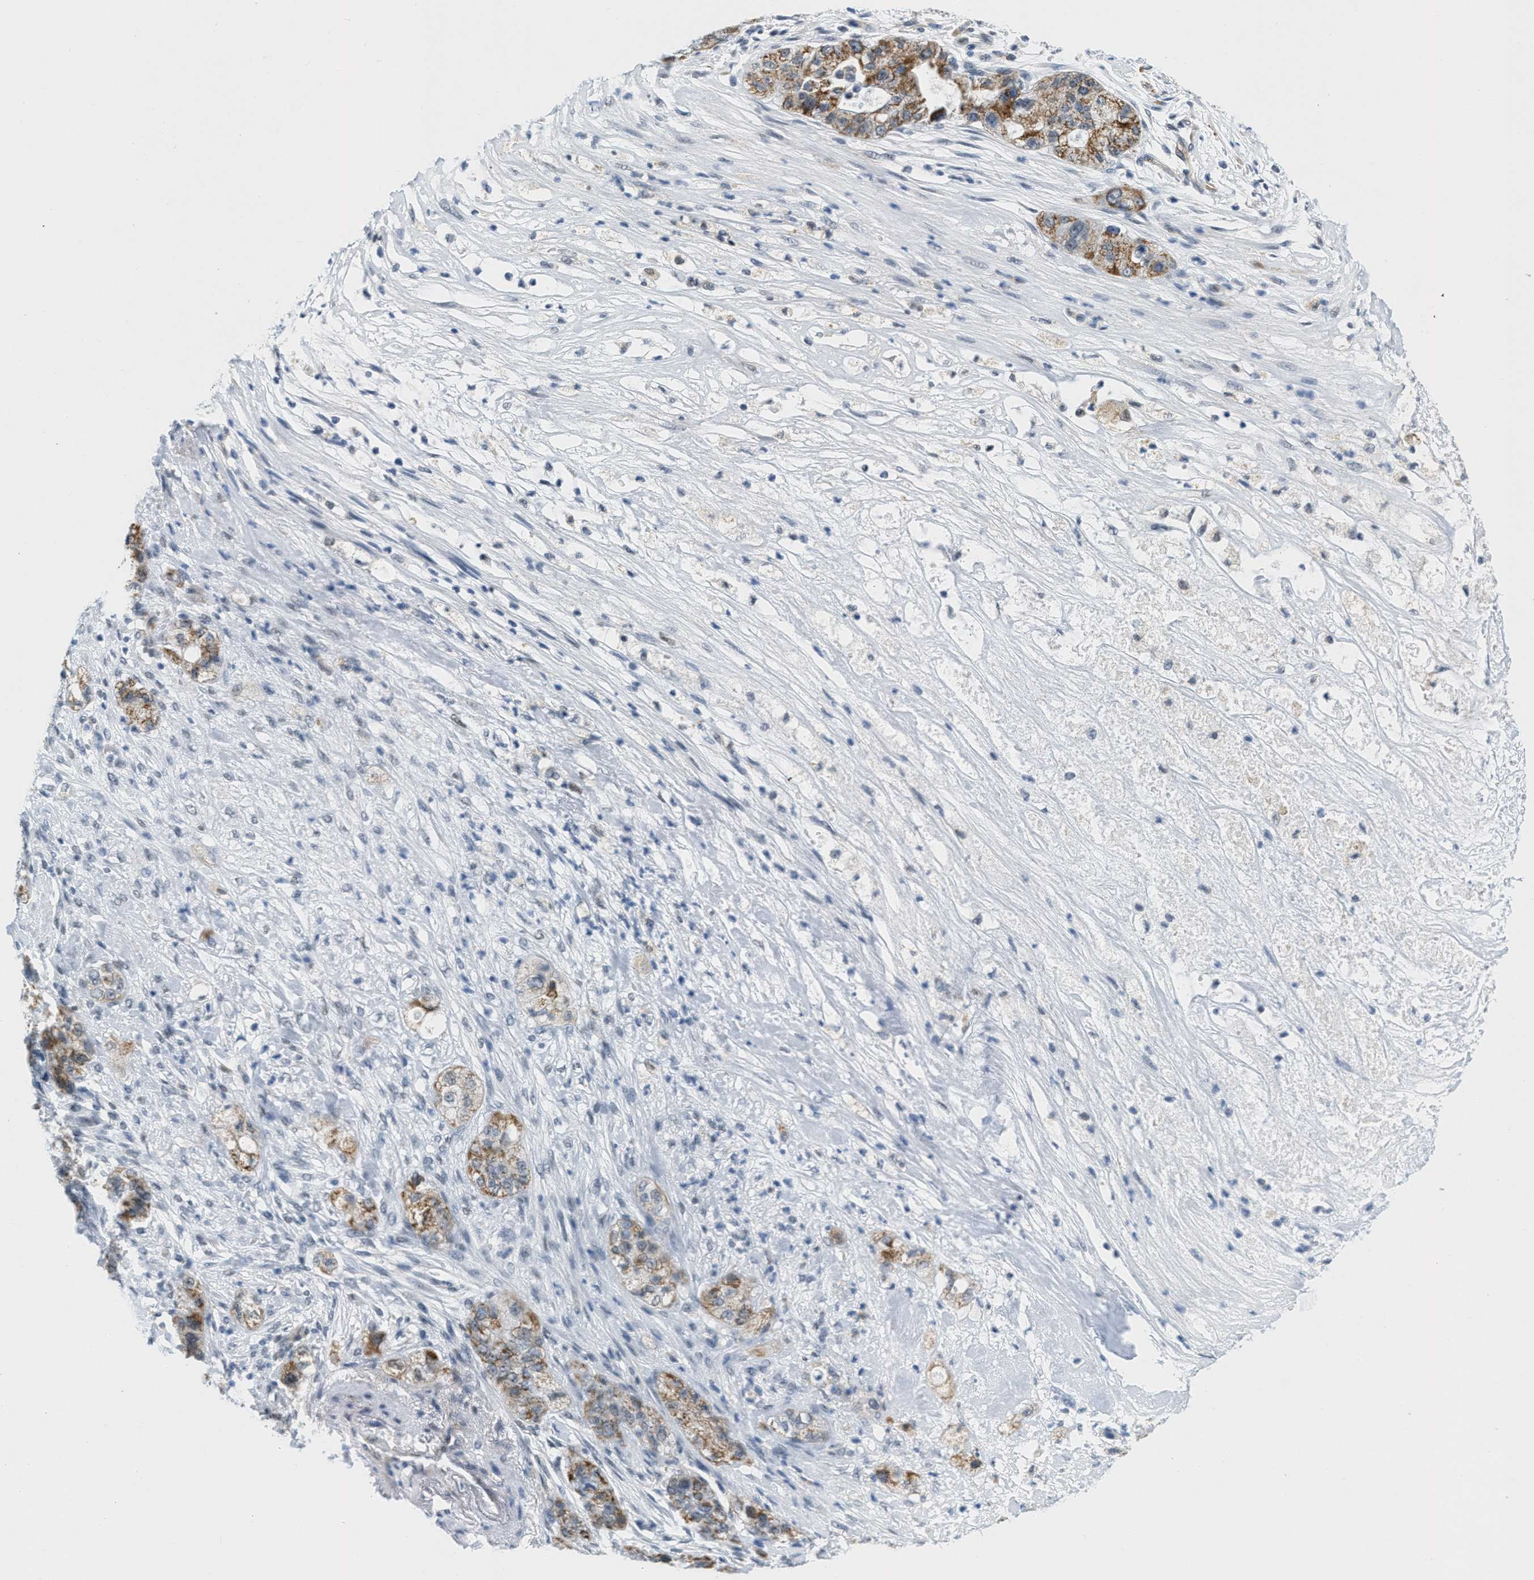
{"staining": {"intensity": "moderate", "quantity": ">75%", "location": "cytoplasmic/membranous"}, "tissue": "pancreatic cancer", "cell_type": "Tumor cells", "image_type": "cancer", "snomed": [{"axis": "morphology", "description": "Adenocarcinoma, NOS"}, {"axis": "topography", "description": "Pancreas"}], "caption": "Immunohistochemical staining of pancreatic adenocarcinoma displays moderate cytoplasmic/membranous protein expression in approximately >75% of tumor cells. The protein is stained brown, and the nuclei are stained in blue (DAB (3,3'-diaminobenzidine) IHC with brightfield microscopy, high magnification).", "gene": "HS3ST2", "patient": {"sex": "female", "age": 78}}